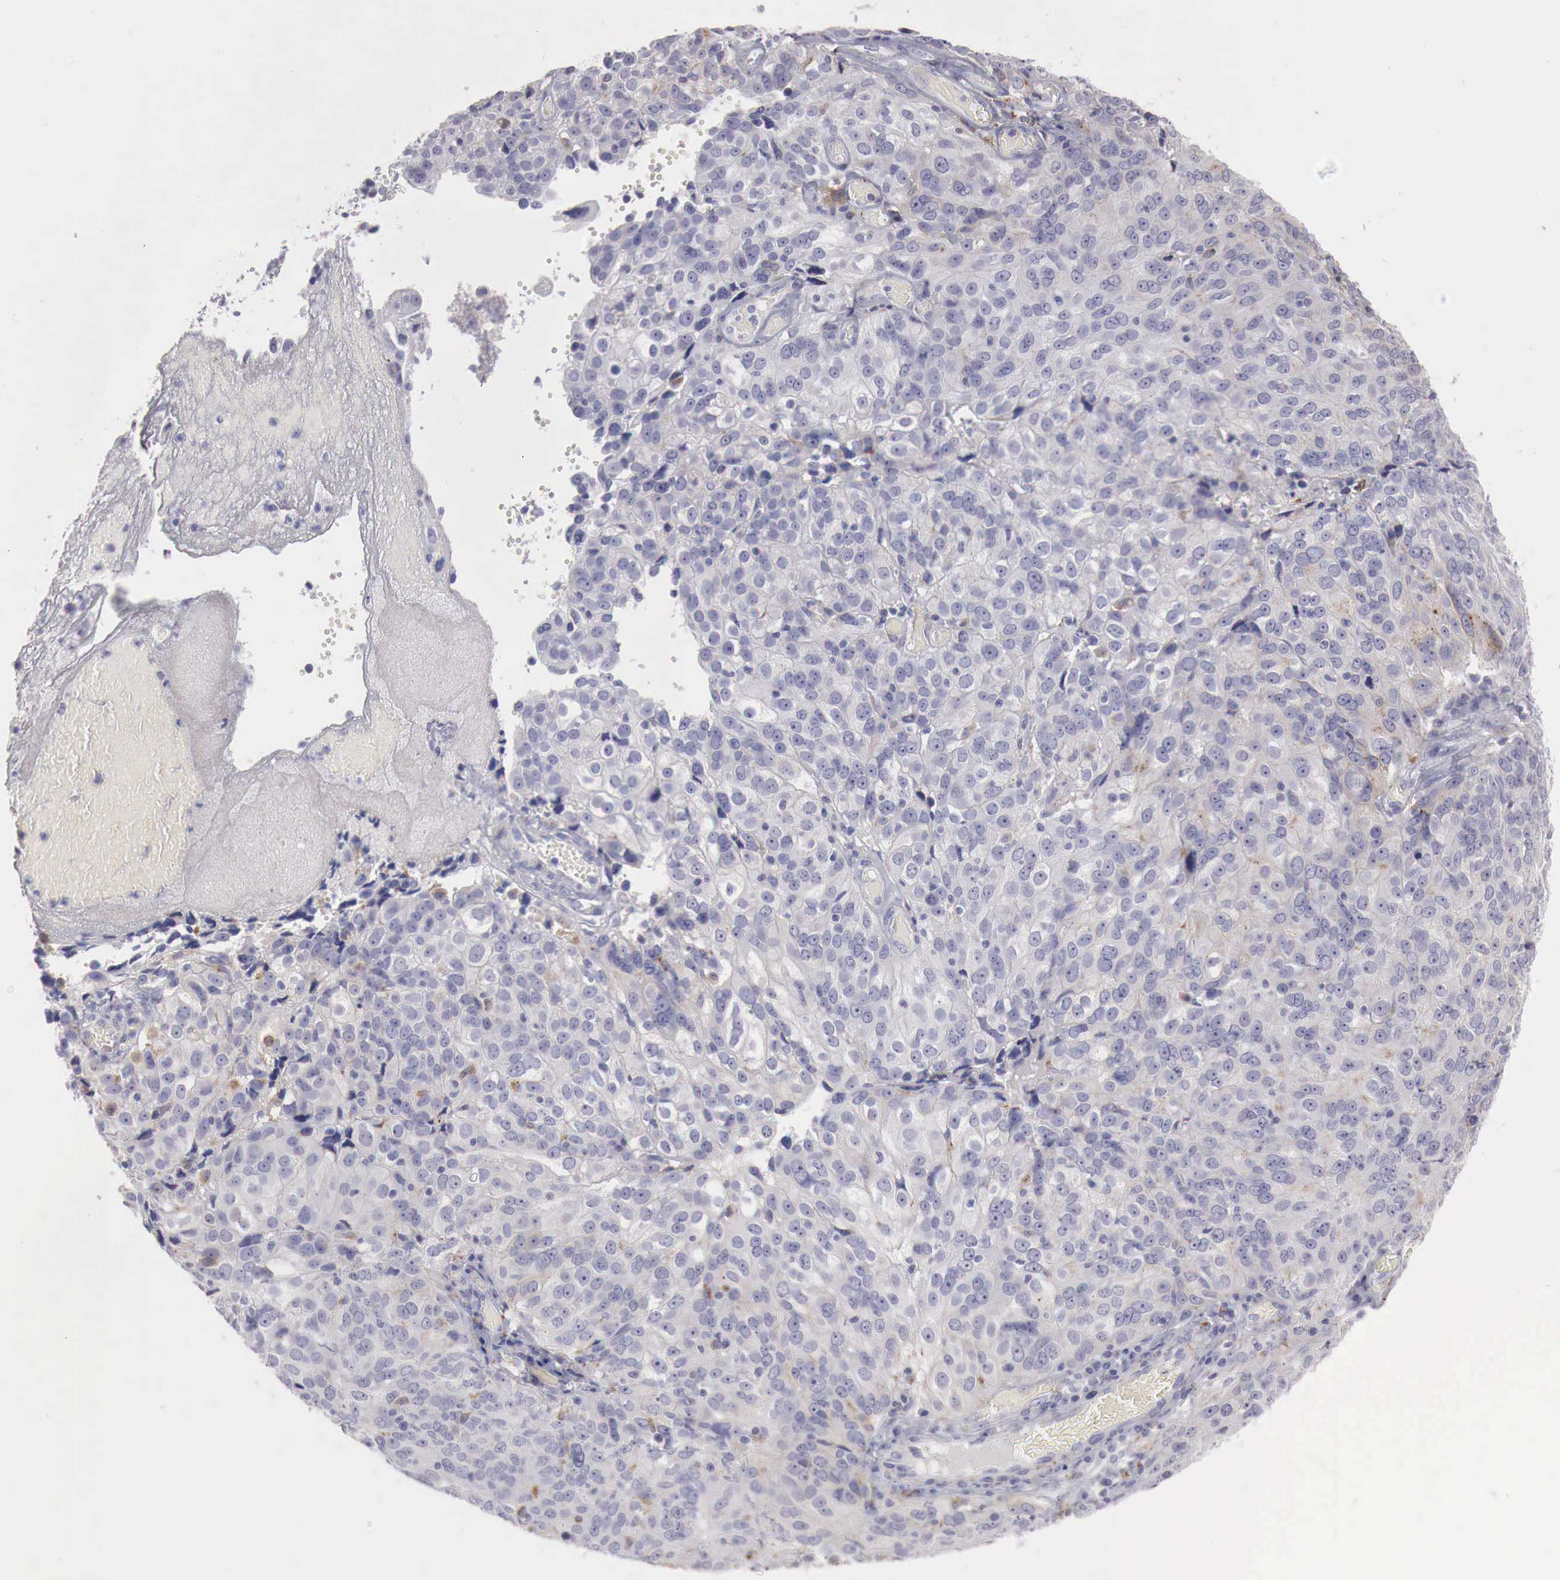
{"staining": {"intensity": "negative", "quantity": "none", "location": "none"}, "tissue": "ovarian cancer", "cell_type": "Tumor cells", "image_type": "cancer", "snomed": [{"axis": "morphology", "description": "Carcinoma, endometroid"}, {"axis": "topography", "description": "Ovary"}], "caption": "Tumor cells show no significant expression in ovarian cancer.", "gene": "GLA", "patient": {"sex": "female", "age": 75}}